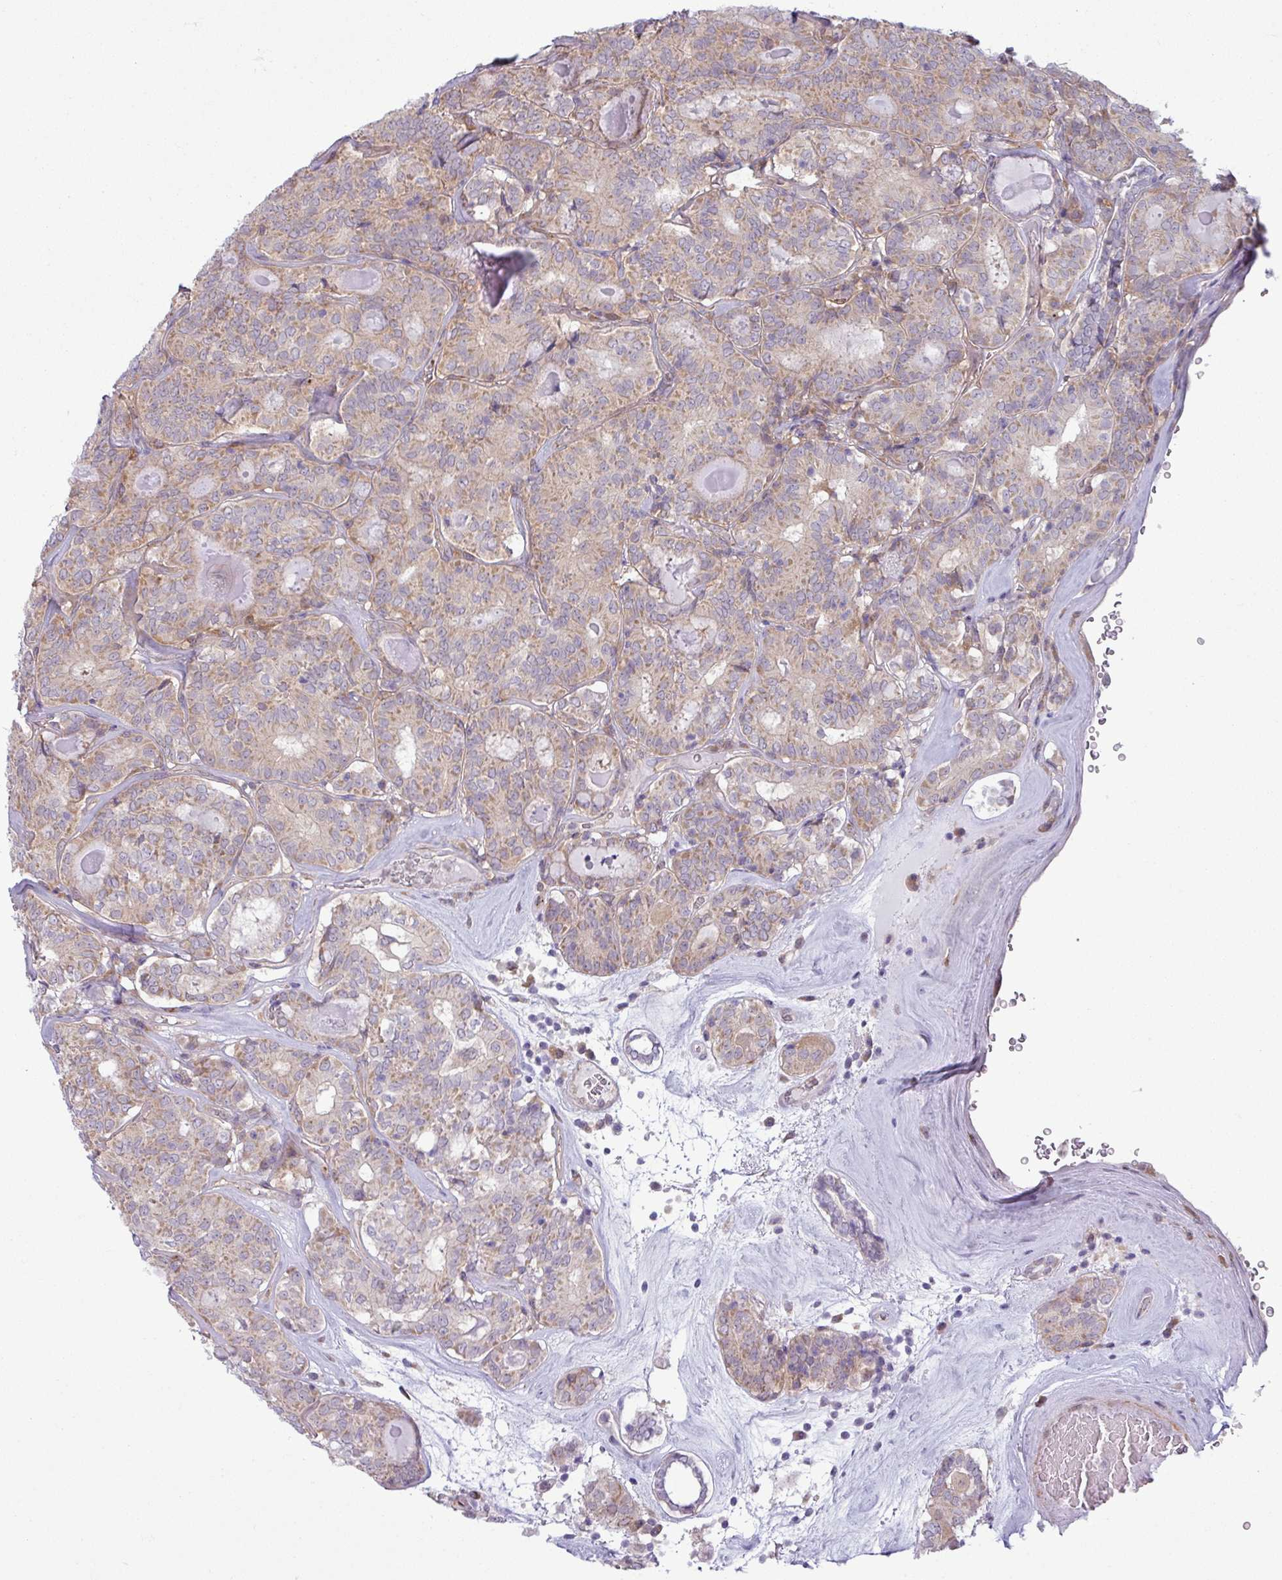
{"staining": {"intensity": "moderate", "quantity": ">75%", "location": "cytoplasmic/membranous"}, "tissue": "thyroid cancer", "cell_type": "Tumor cells", "image_type": "cancer", "snomed": [{"axis": "morphology", "description": "Papillary adenocarcinoma, NOS"}, {"axis": "topography", "description": "Thyroid gland"}], "caption": "The immunohistochemical stain shows moderate cytoplasmic/membranous staining in tumor cells of thyroid papillary adenocarcinoma tissue.", "gene": "CCDC144A", "patient": {"sex": "female", "age": 72}}